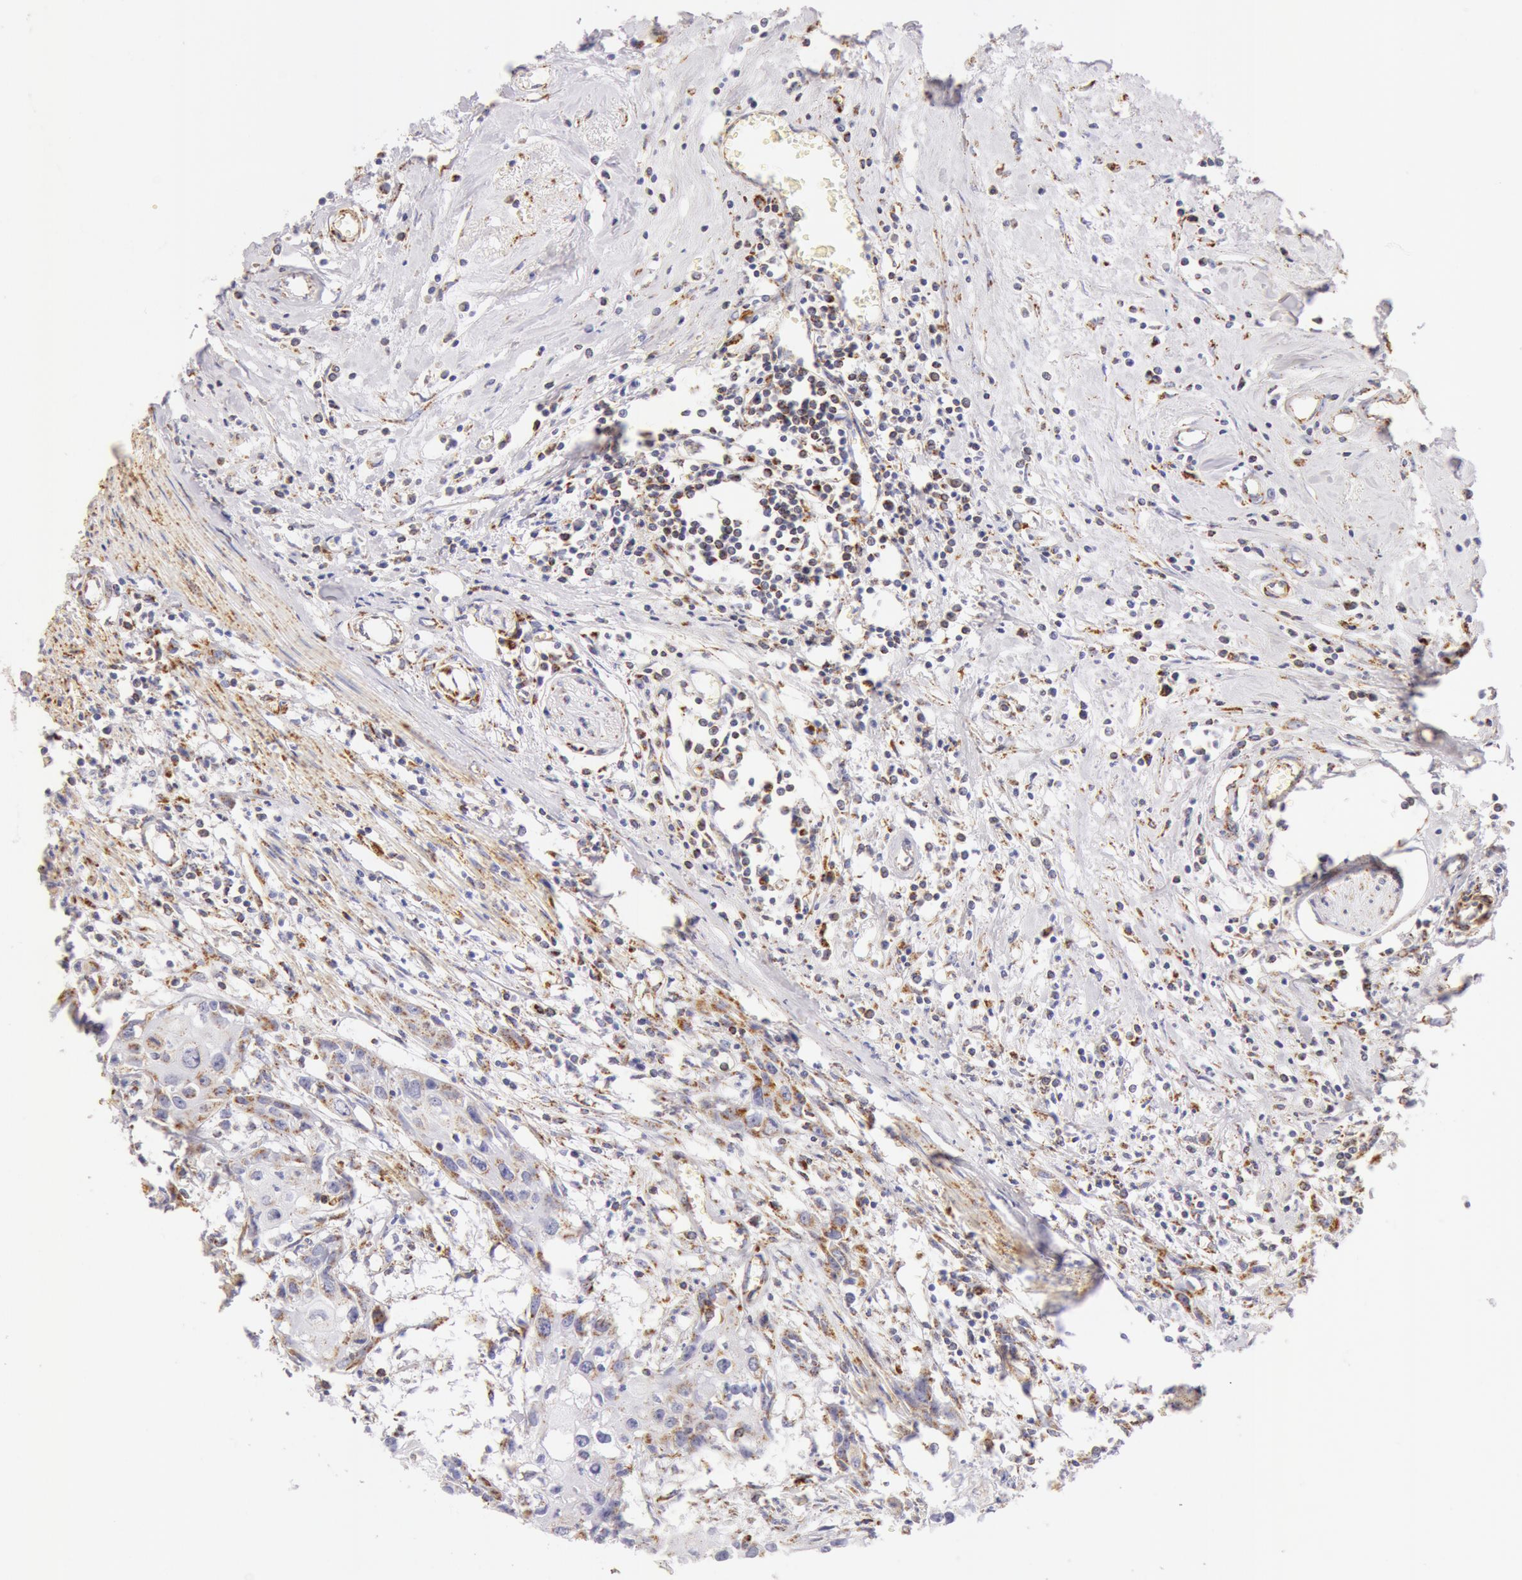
{"staining": {"intensity": "moderate", "quantity": "<25%", "location": "cytoplasmic/membranous"}, "tissue": "urothelial cancer", "cell_type": "Tumor cells", "image_type": "cancer", "snomed": [{"axis": "morphology", "description": "Urothelial carcinoma, High grade"}, {"axis": "topography", "description": "Urinary bladder"}], "caption": "Protein expression analysis of human urothelial cancer reveals moderate cytoplasmic/membranous staining in approximately <25% of tumor cells. (Stains: DAB in brown, nuclei in blue, Microscopy: brightfield microscopy at high magnification).", "gene": "ATP5F1B", "patient": {"sex": "male", "age": 54}}